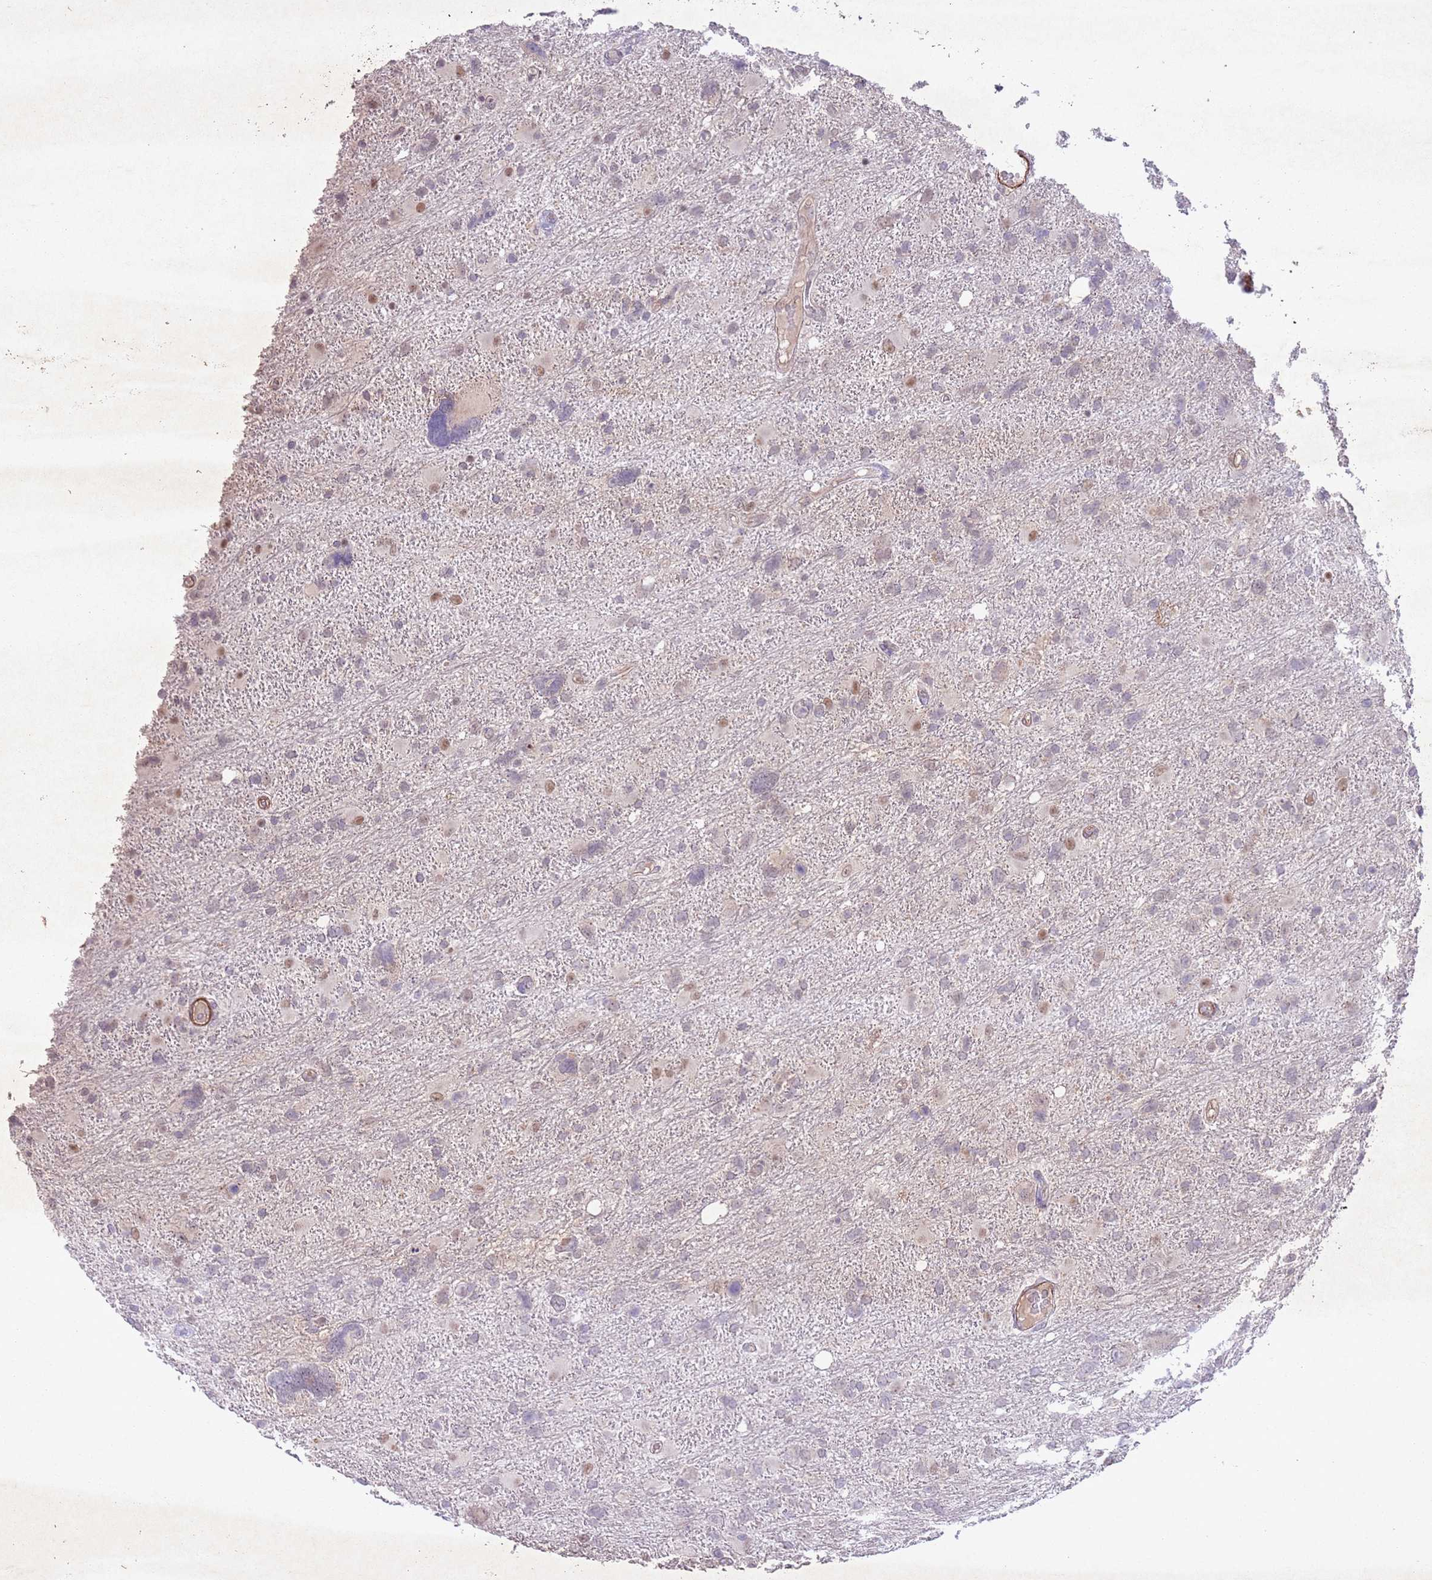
{"staining": {"intensity": "negative", "quantity": "none", "location": "none"}, "tissue": "glioma", "cell_type": "Tumor cells", "image_type": "cancer", "snomed": [{"axis": "morphology", "description": "Glioma, malignant, High grade"}, {"axis": "topography", "description": "Brain"}], "caption": "IHC histopathology image of malignant glioma (high-grade) stained for a protein (brown), which shows no positivity in tumor cells.", "gene": "CCNI", "patient": {"sex": "male", "age": 61}}